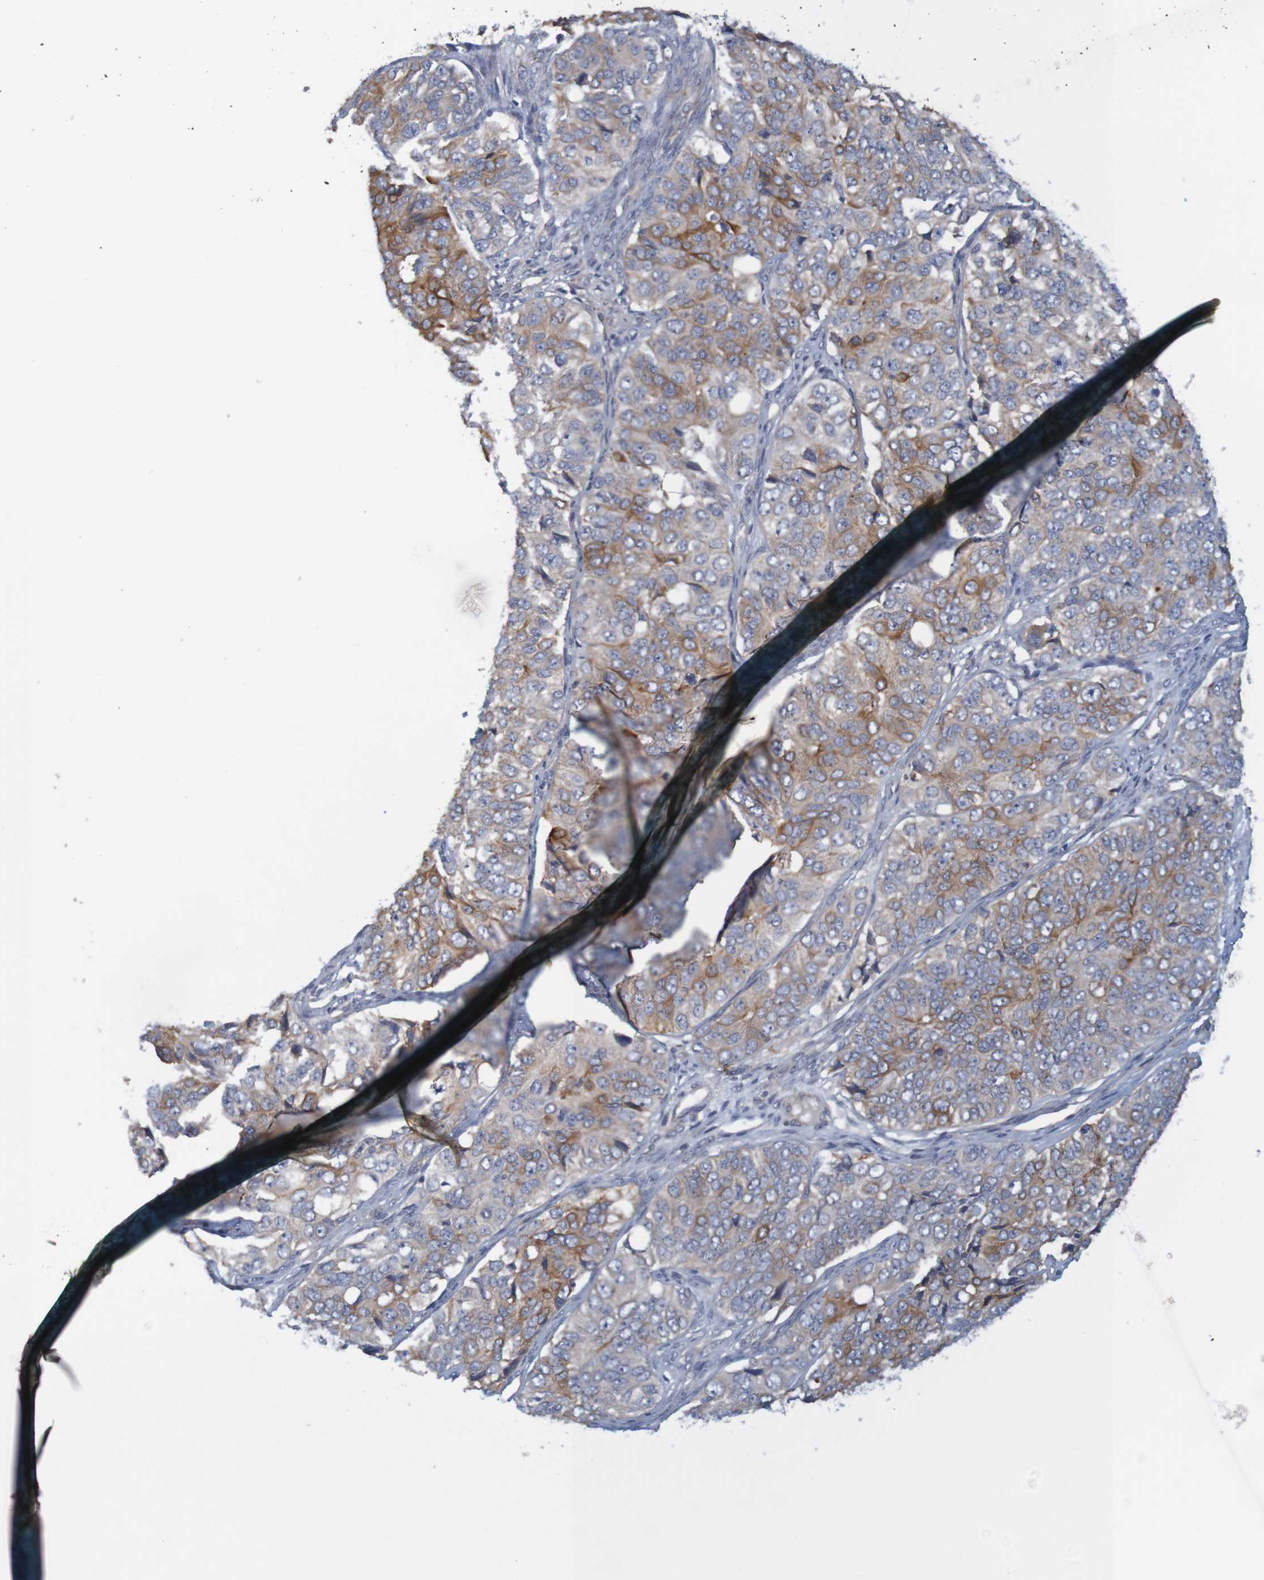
{"staining": {"intensity": "strong", "quantity": "25%-75%", "location": "cytoplasmic/membranous"}, "tissue": "ovarian cancer", "cell_type": "Tumor cells", "image_type": "cancer", "snomed": [{"axis": "morphology", "description": "Carcinoma, endometroid"}, {"axis": "topography", "description": "Ovary"}], "caption": "Immunohistochemical staining of human endometroid carcinoma (ovarian) reveals high levels of strong cytoplasmic/membranous staining in about 25%-75% of tumor cells.", "gene": "KRT23", "patient": {"sex": "female", "age": 51}}